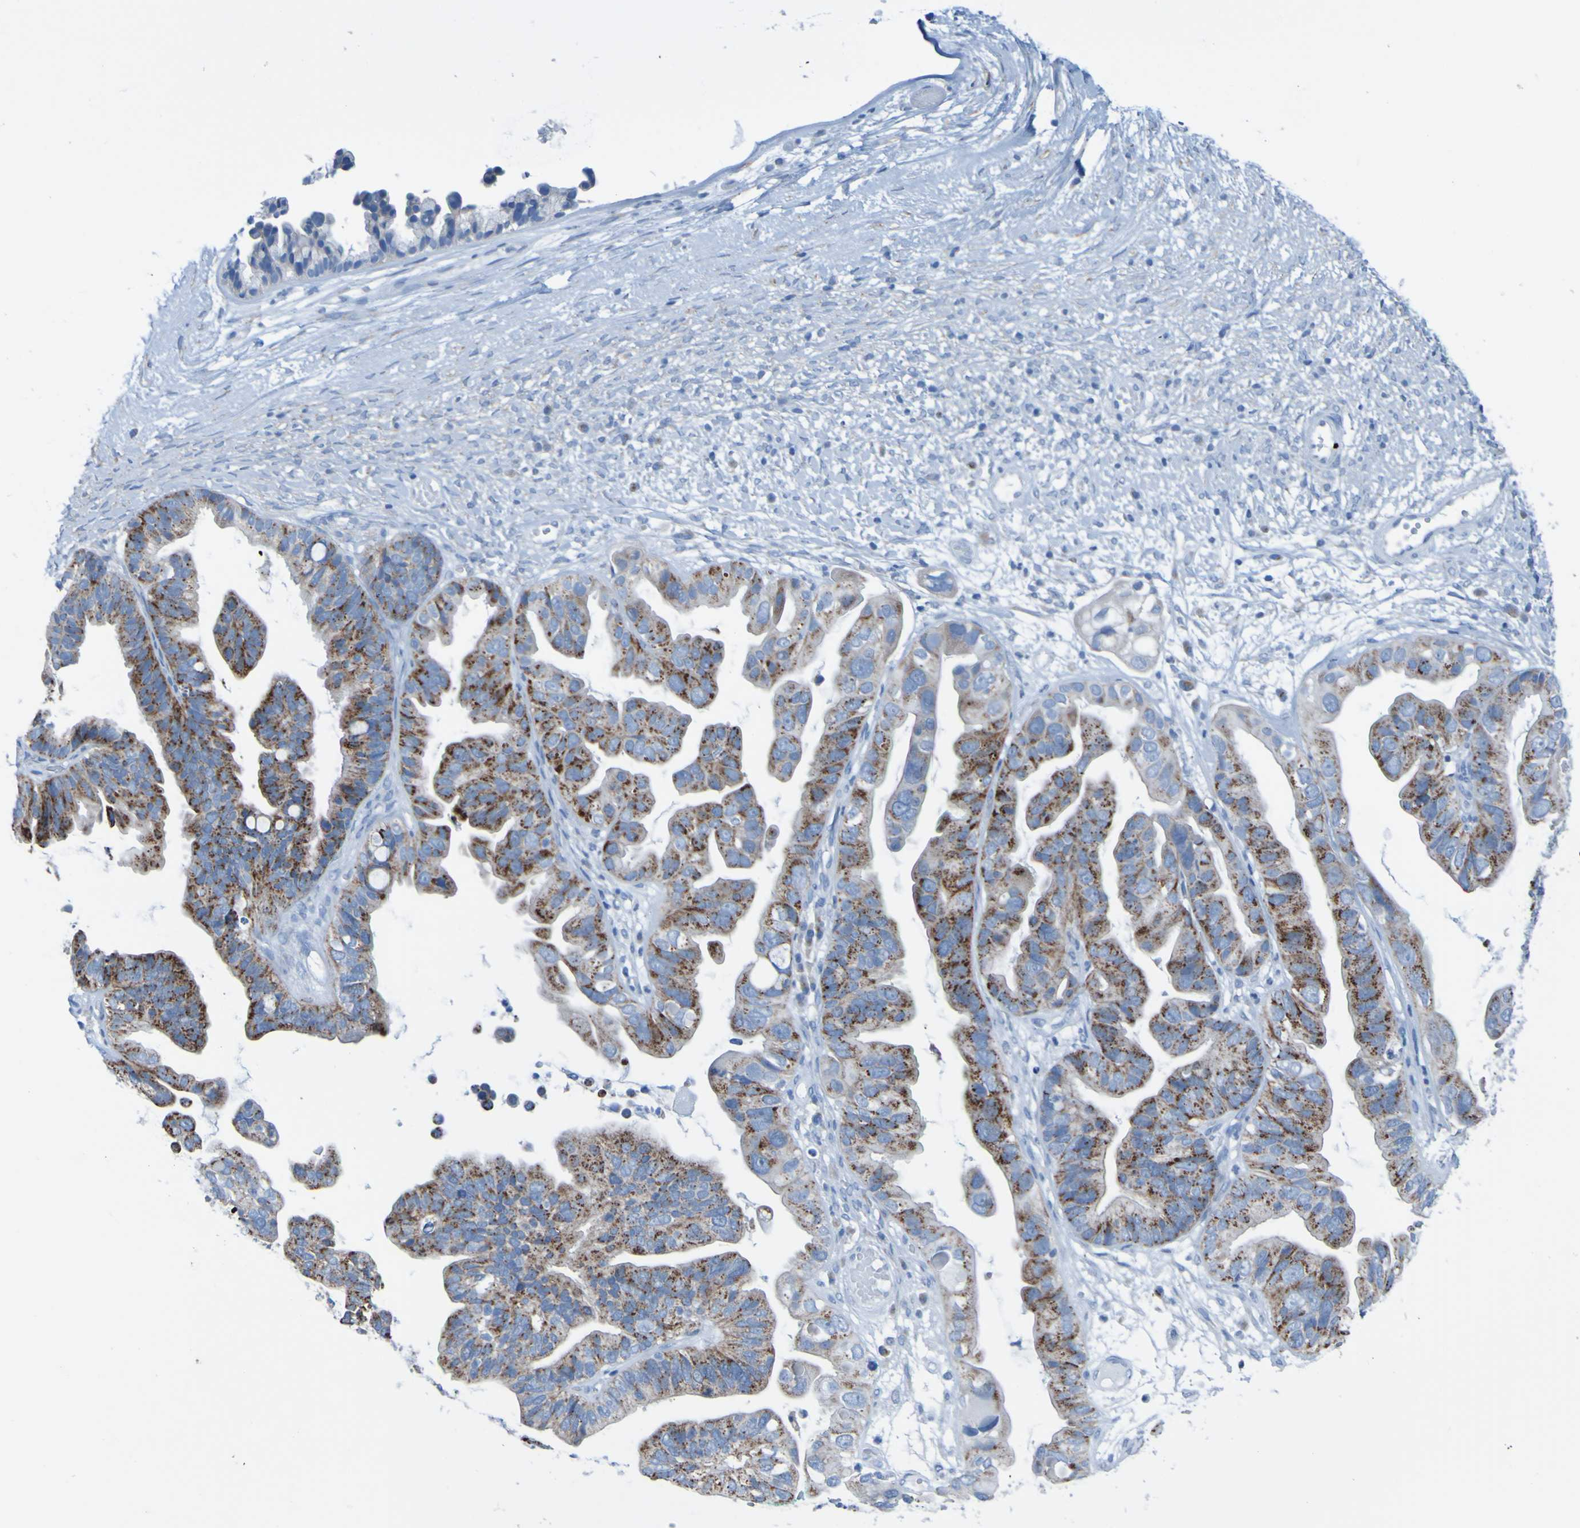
{"staining": {"intensity": "strong", "quantity": "25%-75%", "location": "cytoplasmic/membranous"}, "tissue": "ovarian cancer", "cell_type": "Tumor cells", "image_type": "cancer", "snomed": [{"axis": "morphology", "description": "Cystadenocarcinoma, serous, NOS"}, {"axis": "topography", "description": "Ovary"}], "caption": "Brown immunohistochemical staining in human ovarian serous cystadenocarcinoma reveals strong cytoplasmic/membranous expression in about 25%-75% of tumor cells. The staining was performed using DAB (3,3'-diaminobenzidine), with brown indicating positive protein expression. Nuclei are stained blue with hematoxylin.", "gene": "ACMSD", "patient": {"sex": "female", "age": 56}}